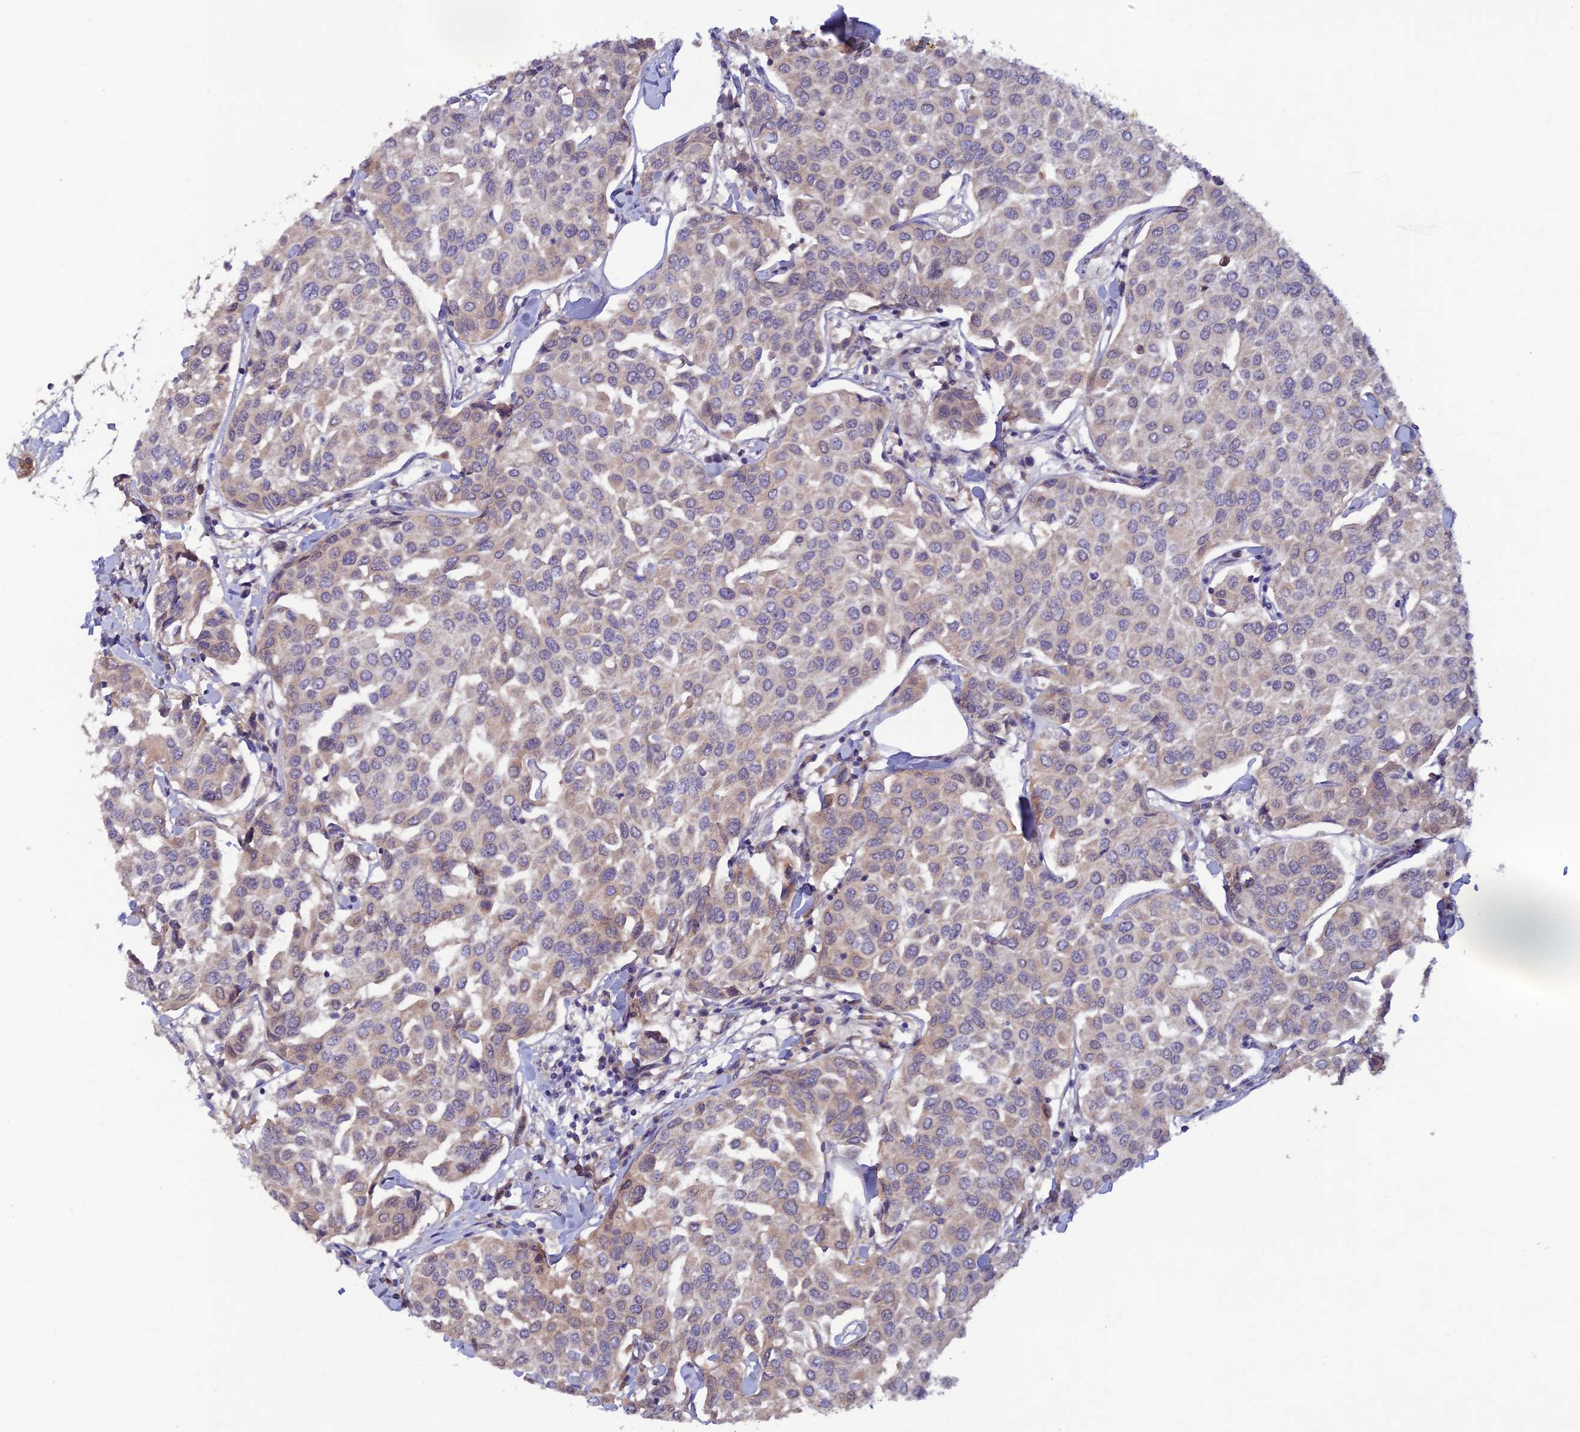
{"staining": {"intensity": "negative", "quantity": "none", "location": "none"}, "tissue": "breast cancer", "cell_type": "Tumor cells", "image_type": "cancer", "snomed": [{"axis": "morphology", "description": "Duct carcinoma"}, {"axis": "topography", "description": "Breast"}], "caption": "Immunohistochemistry micrograph of neoplastic tissue: human breast cancer (intraductal carcinoma) stained with DAB reveals no significant protein staining in tumor cells. (DAB immunohistochemistry (IHC) visualized using brightfield microscopy, high magnification).", "gene": "FASTKD5", "patient": {"sex": "female", "age": 55}}